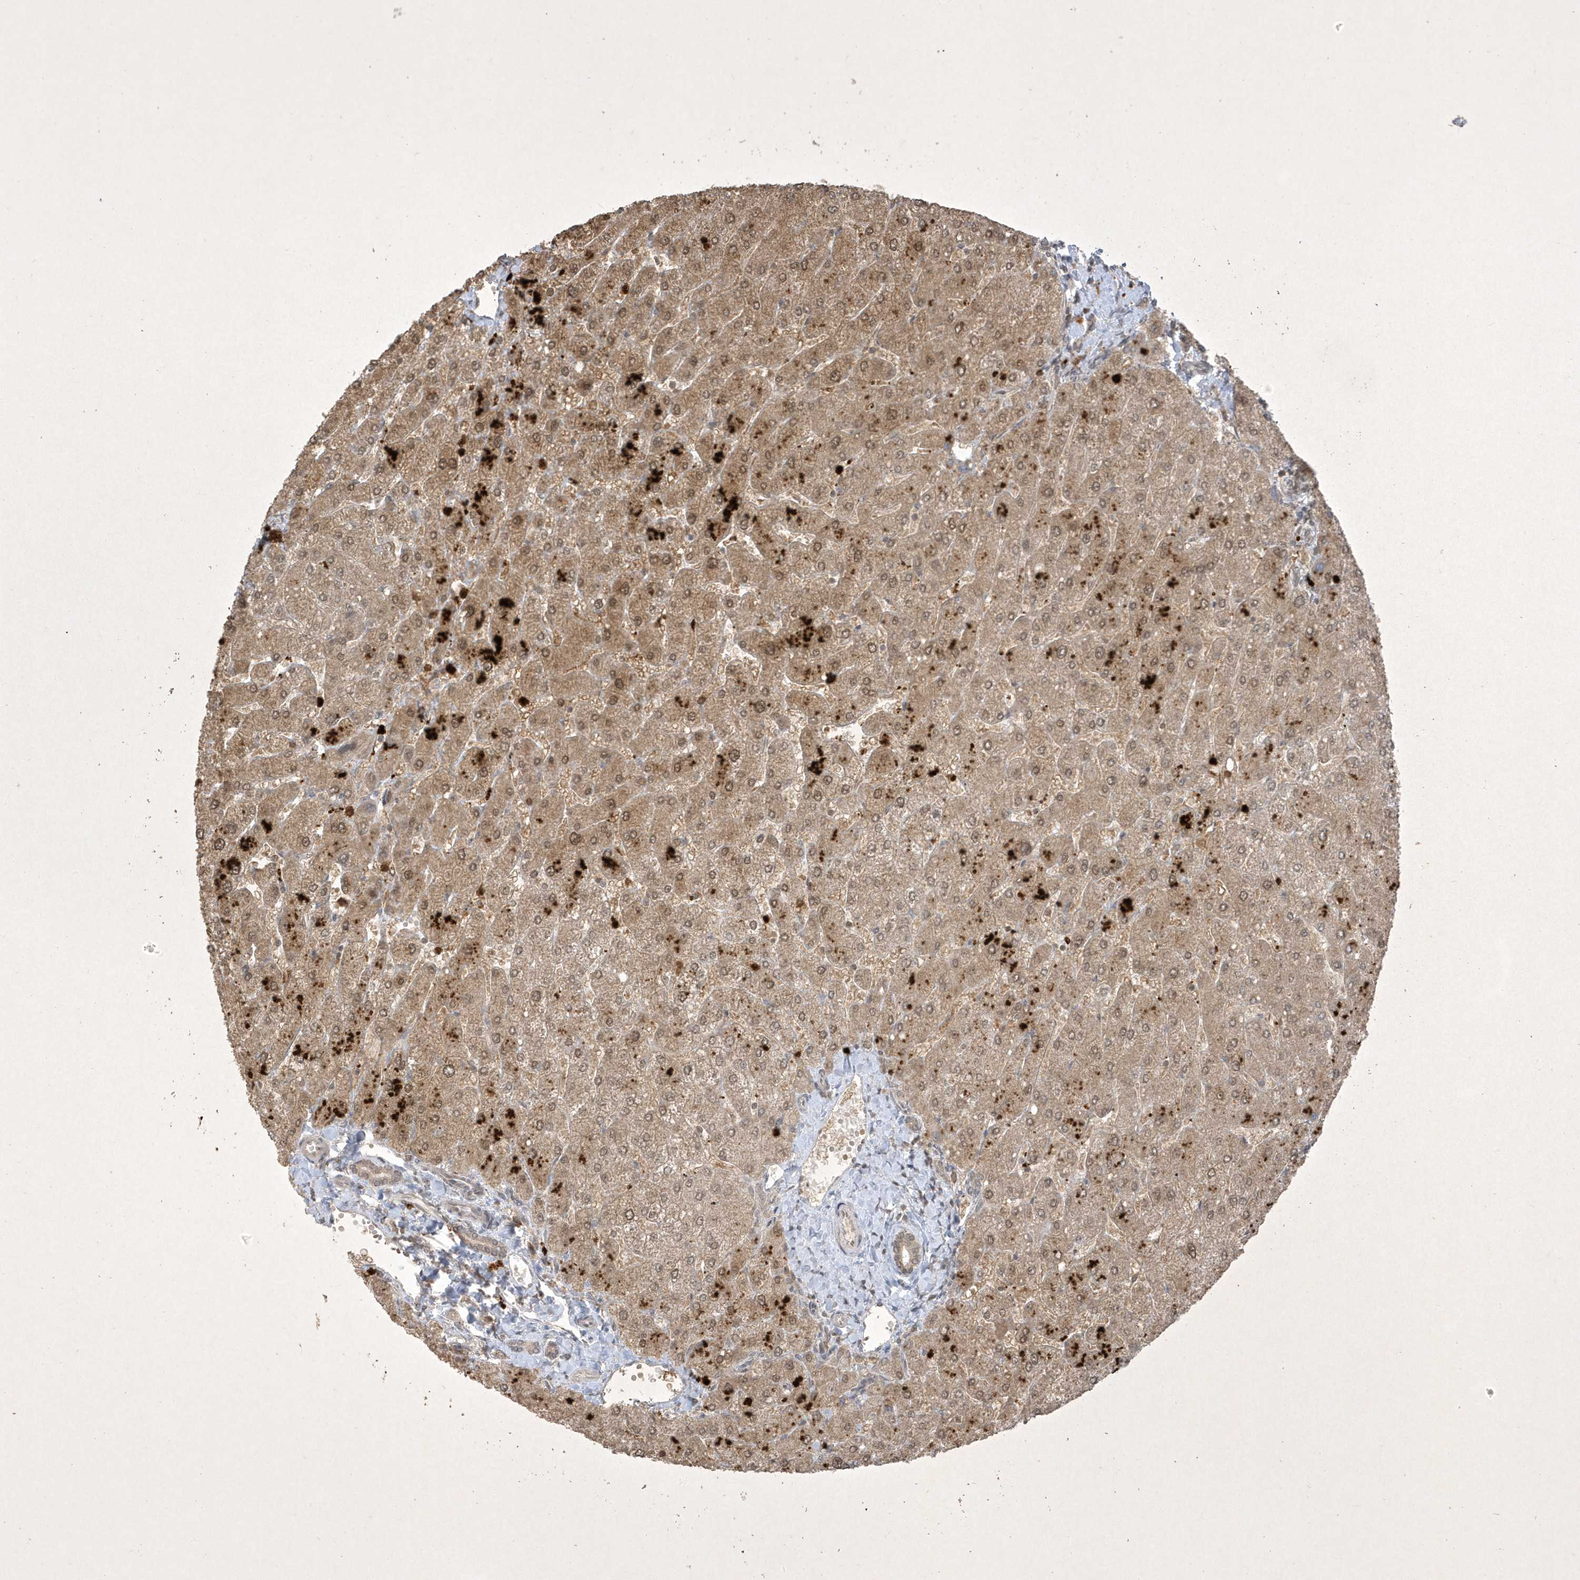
{"staining": {"intensity": "weak", "quantity": ">75%", "location": "cytoplasmic/membranous"}, "tissue": "liver", "cell_type": "Cholangiocytes", "image_type": "normal", "snomed": [{"axis": "morphology", "description": "Normal tissue, NOS"}, {"axis": "topography", "description": "Liver"}], "caption": "Cholangiocytes exhibit low levels of weak cytoplasmic/membranous staining in approximately >75% of cells in benign human liver.", "gene": "ZNF213", "patient": {"sex": "male", "age": 55}}